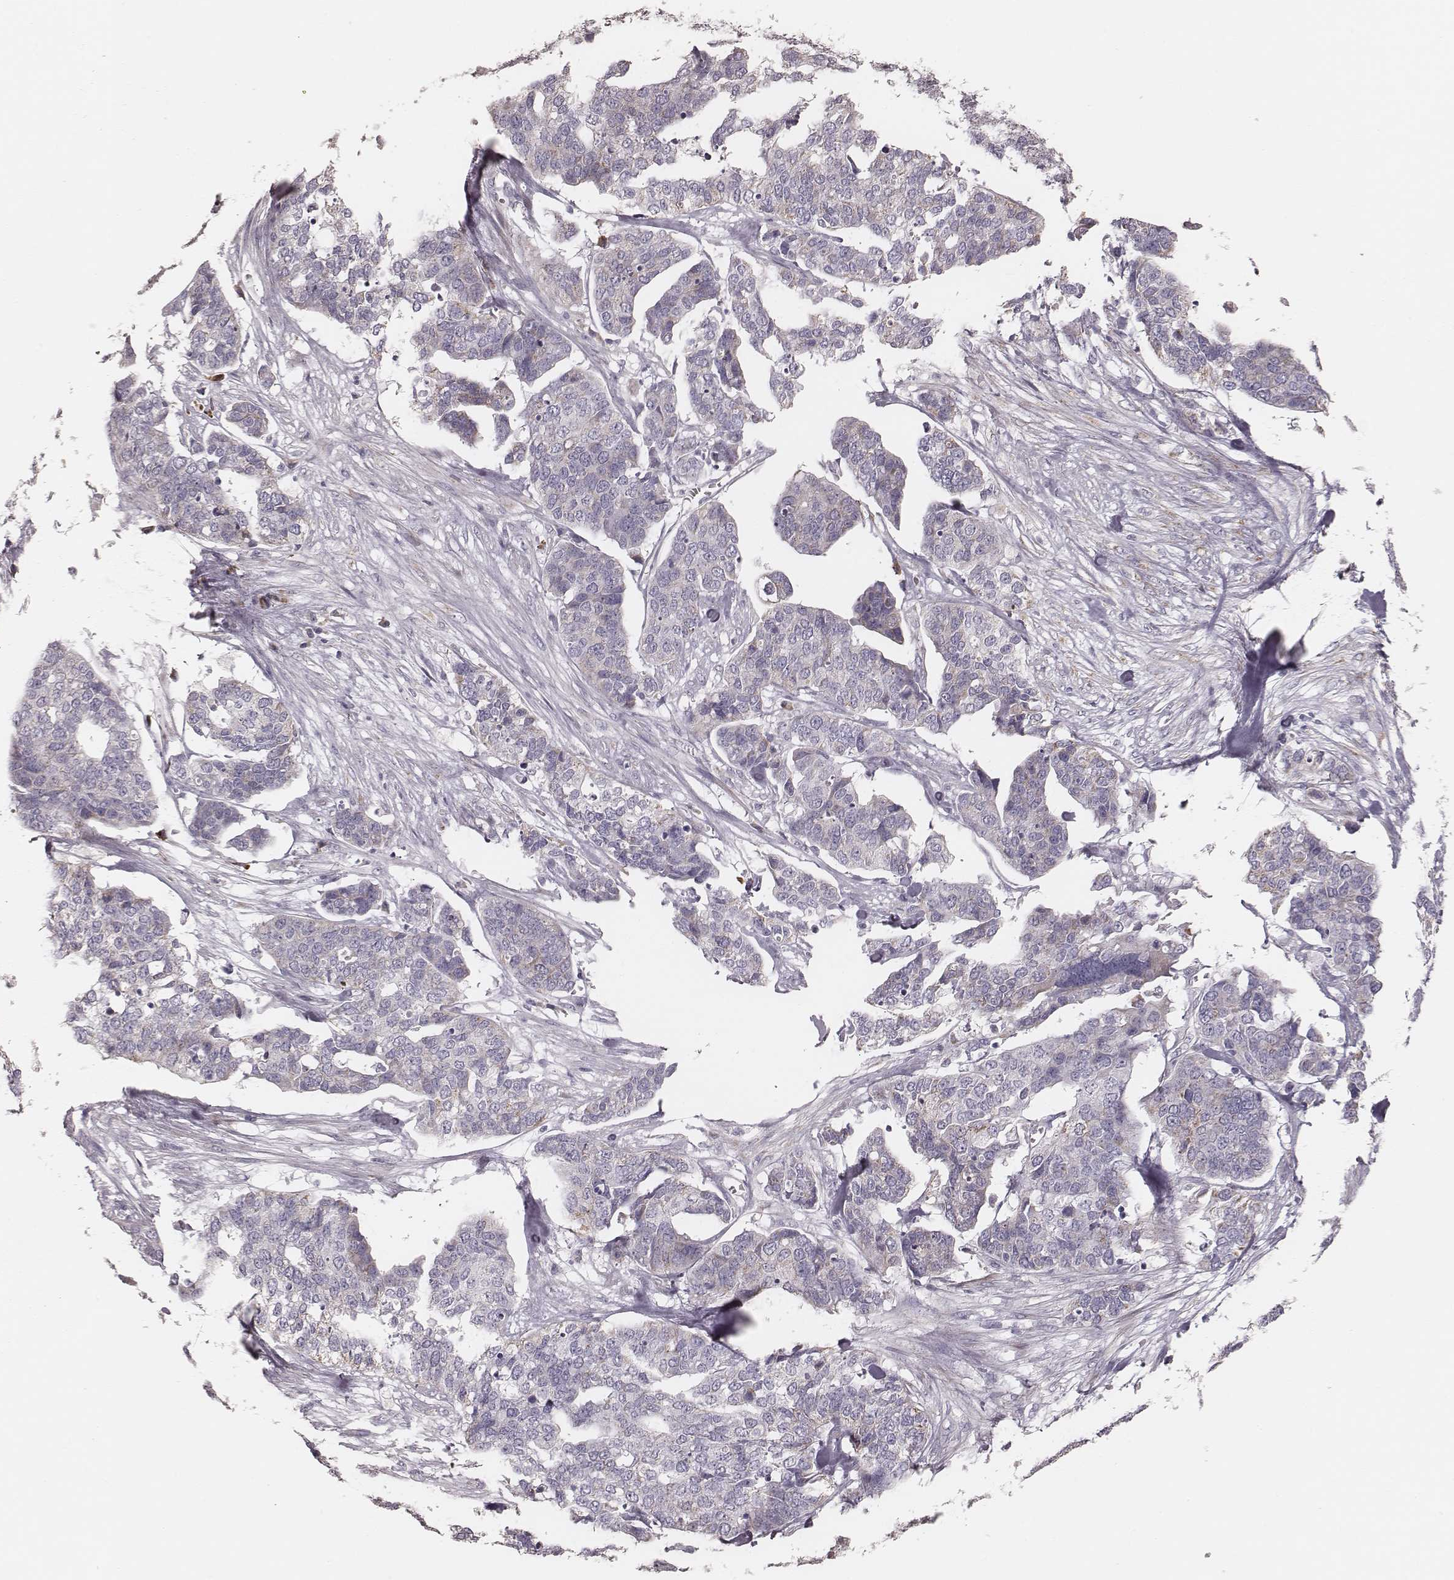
{"staining": {"intensity": "negative", "quantity": "none", "location": "none"}, "tissue": "ovarian cancer", "cell_type": "Tumor cells", "image_type": "cancer", "snomed": [{"axis": "morphology", "description": "Carcinoma, endometroid"}, {"axis": "topography", "description": "Ovary"}], "caption": "A histopathology image of ovarian endometroid carcinoma stained for a protein shows no brown staining in tumor cells.", "gene": "KIF5C", "patient": {"sex": "female", "age": 65}}